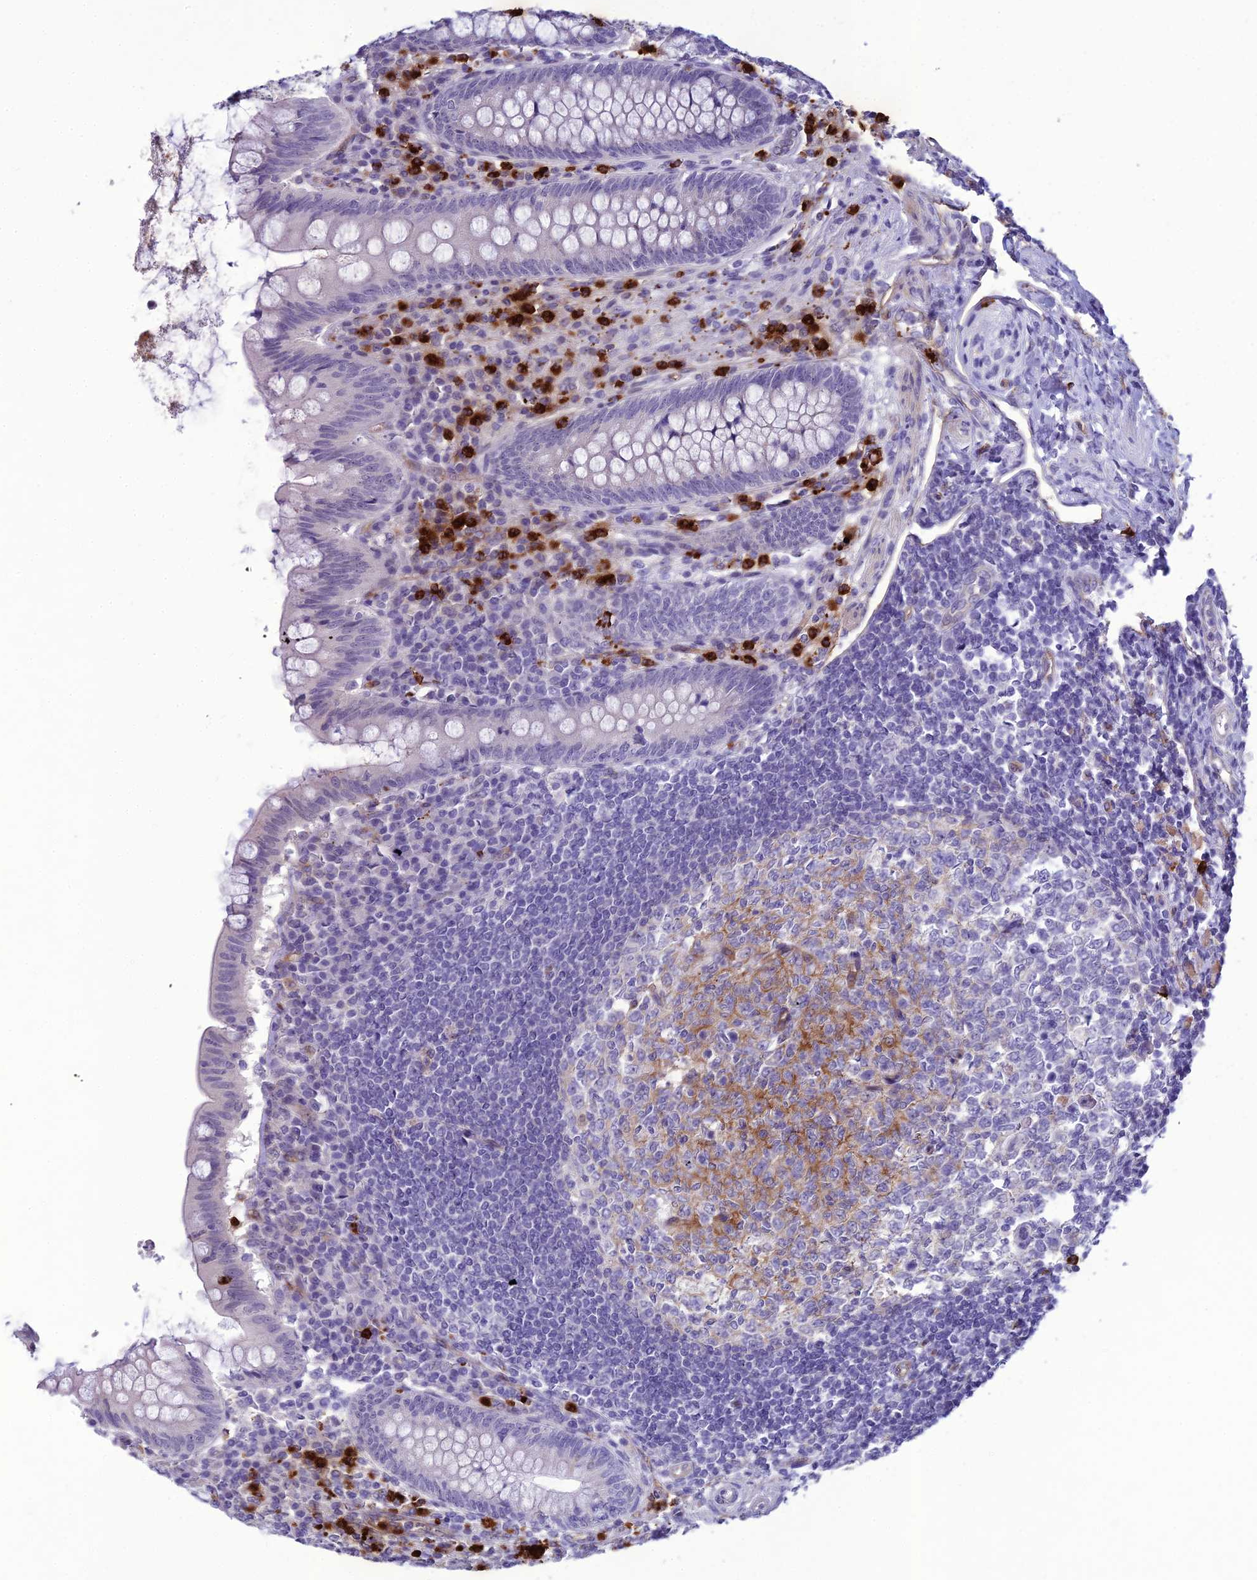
{"staining": {"intensity": "negative", "quantity": "none", "location": "none"}, "tissue": "appendix", "cell_type": "Glandular cells", "image_type": "normal", "snomed": [{"axis": "morphology", "description": "Normal tissue, NOS"}, {"axis": "topography", "description": "Appendix"}], "caption": "Human appendix stained for a protein using immunohistochemistry (IHC) exhibits no positivity in glandular cells.", "gene": "BBS7", "patient": {"sex": "female", "age": 33}}